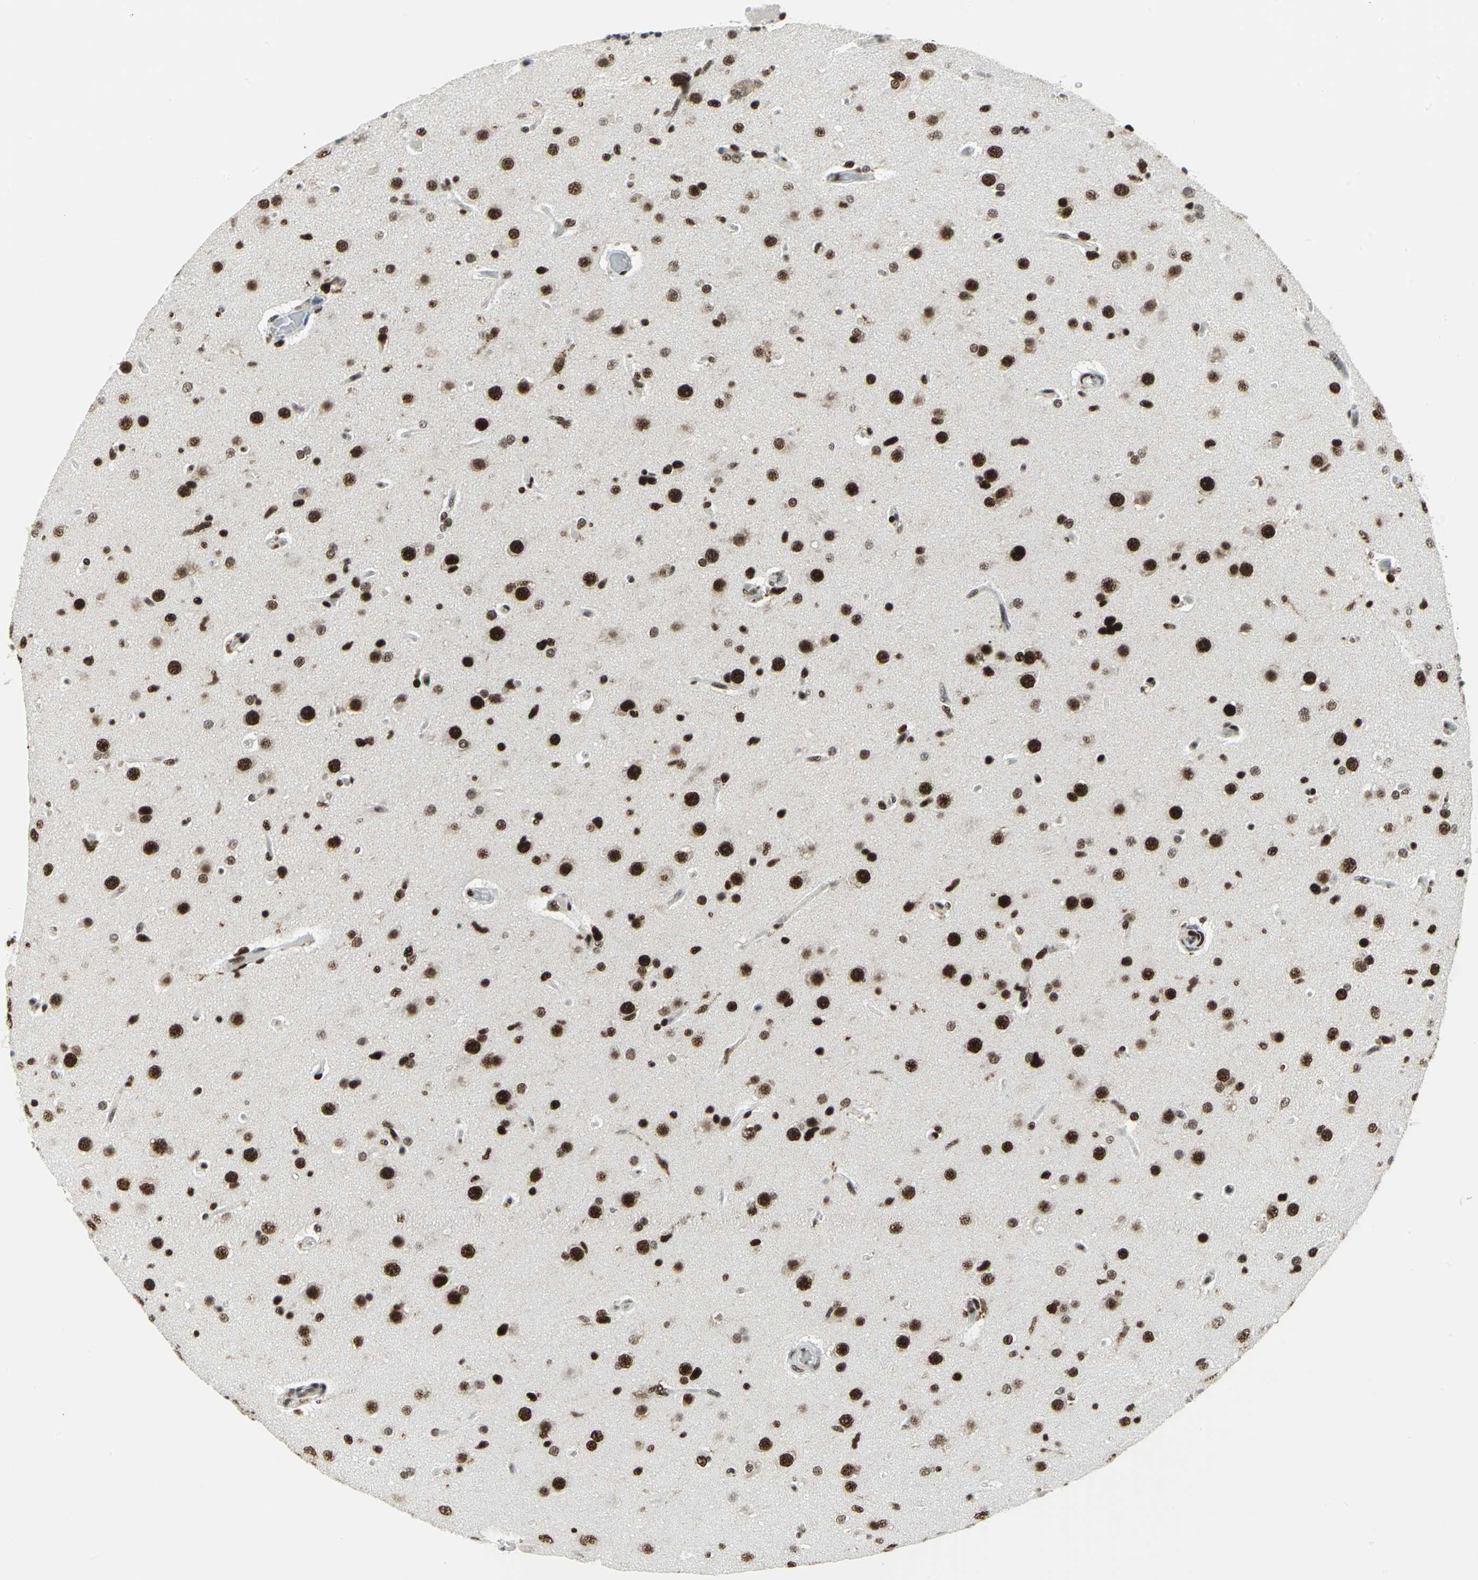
{"staining": {"intensity": "strong", "quantity": ">75%", "location": "nuclear"}, "tissue": "glioma", "cell_type": "Tumor cells", "image_type": "cancer", "snomed": [{"axis": "morphology", "description": "Glioma, malignant, High grade"}, {"axis": "topography", "description": "Brain"}], "caption": "The image shows staining of glioma, revealing strong nuclear protein positivity (brown color) within tumor cells.", "gene": "SMARCA4", "patient": {"sex": "male", "age": 33}}